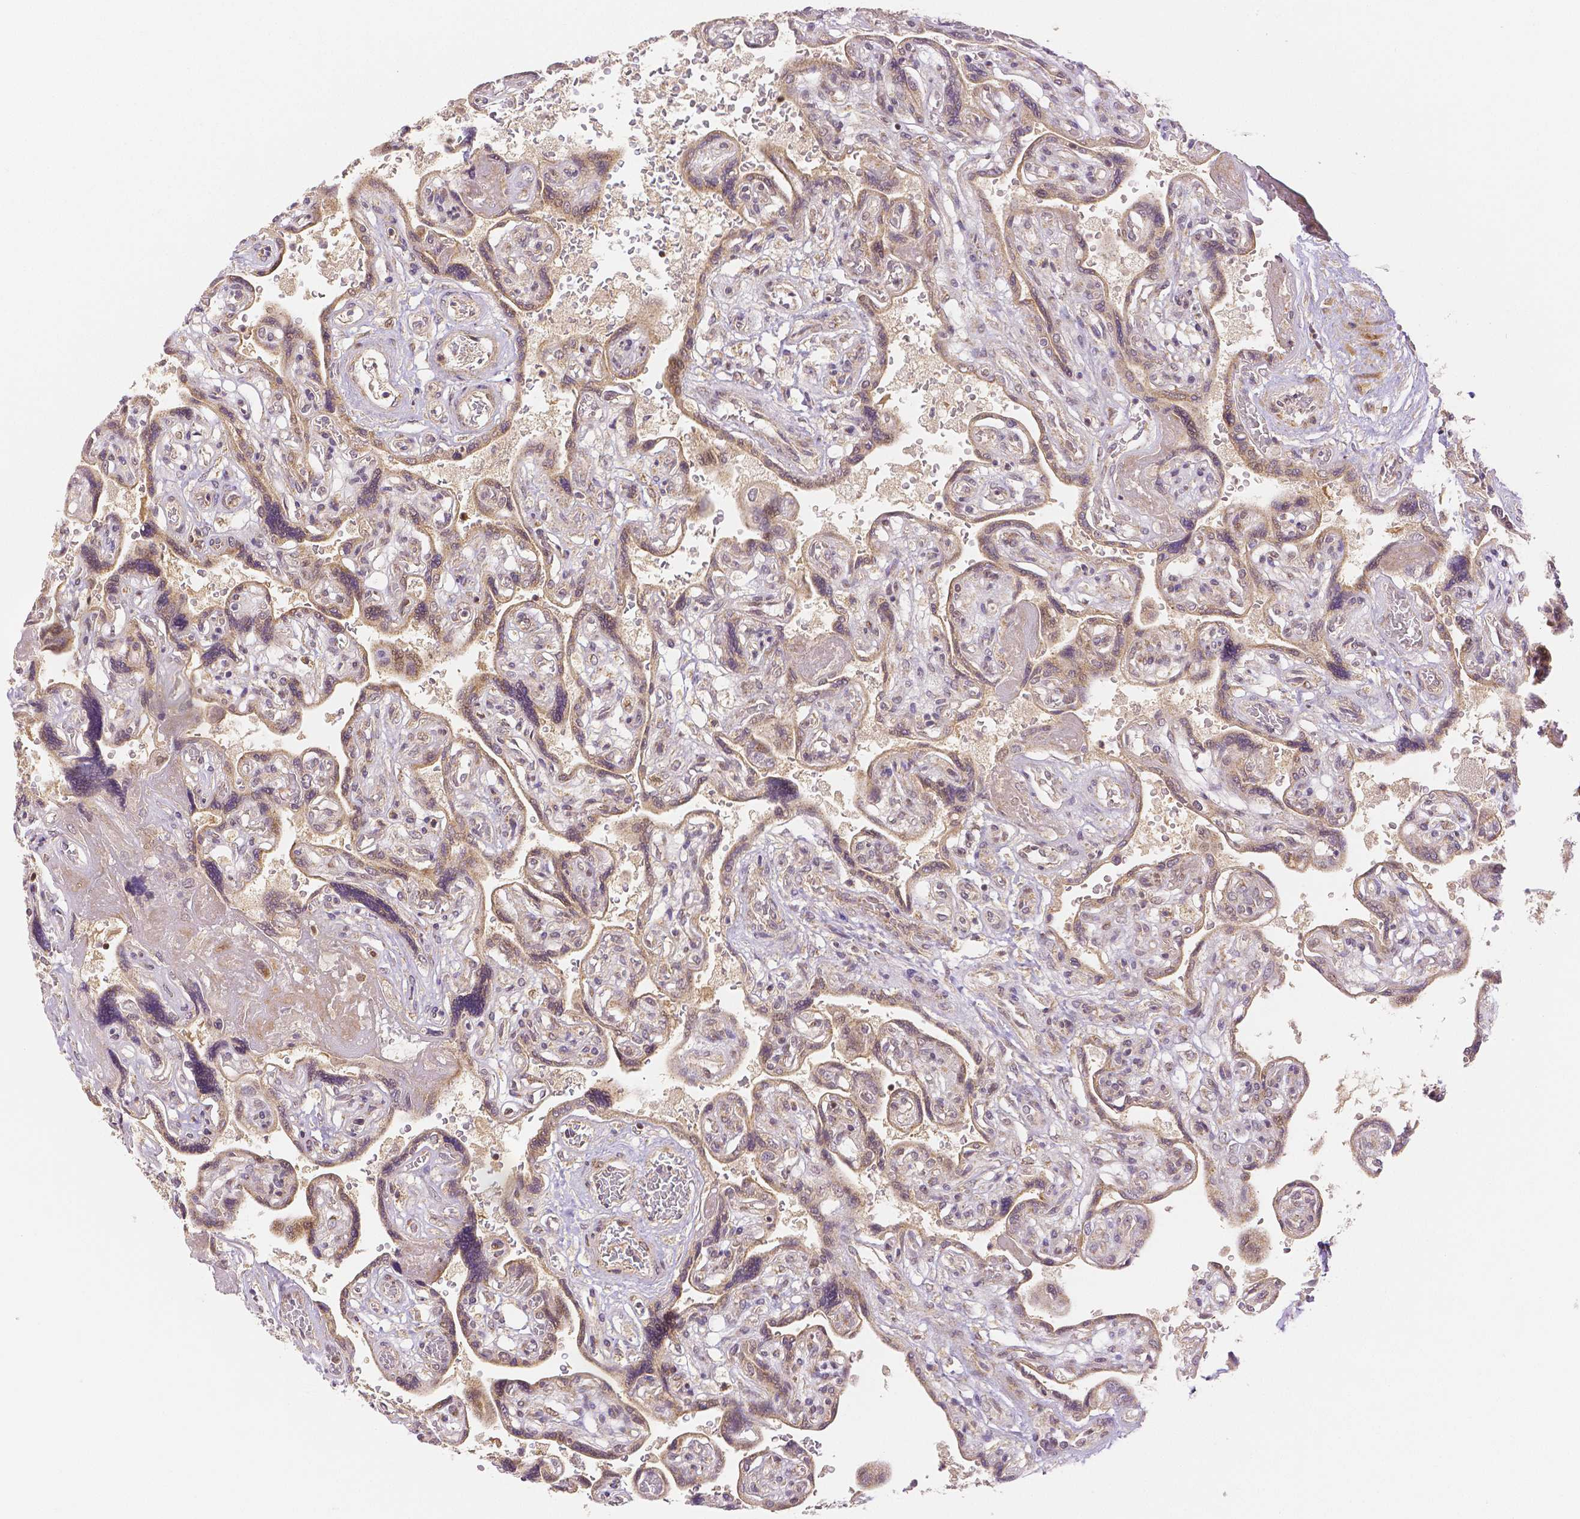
{"staining": {"intensity": "moderate", "quantity": "<25%", "location": "nuclear"}, "tissue": "placenta", "cell_type": "Decidual cells", "image_type": "normal", "snomed": [{"axis": "morphology", "description": "Normal tissue, NOS"}, {"axis": "topography", "description": "Placenta"}], "caption": "DAB (3,3'-diaminobenzidine) immunohistochemical staining of normal placenta displays moderate nuclear protein expression in approximately <25% of decidual cells.", "gene": "RHOT1", "patient": {"sex": "female", "age": 32}}